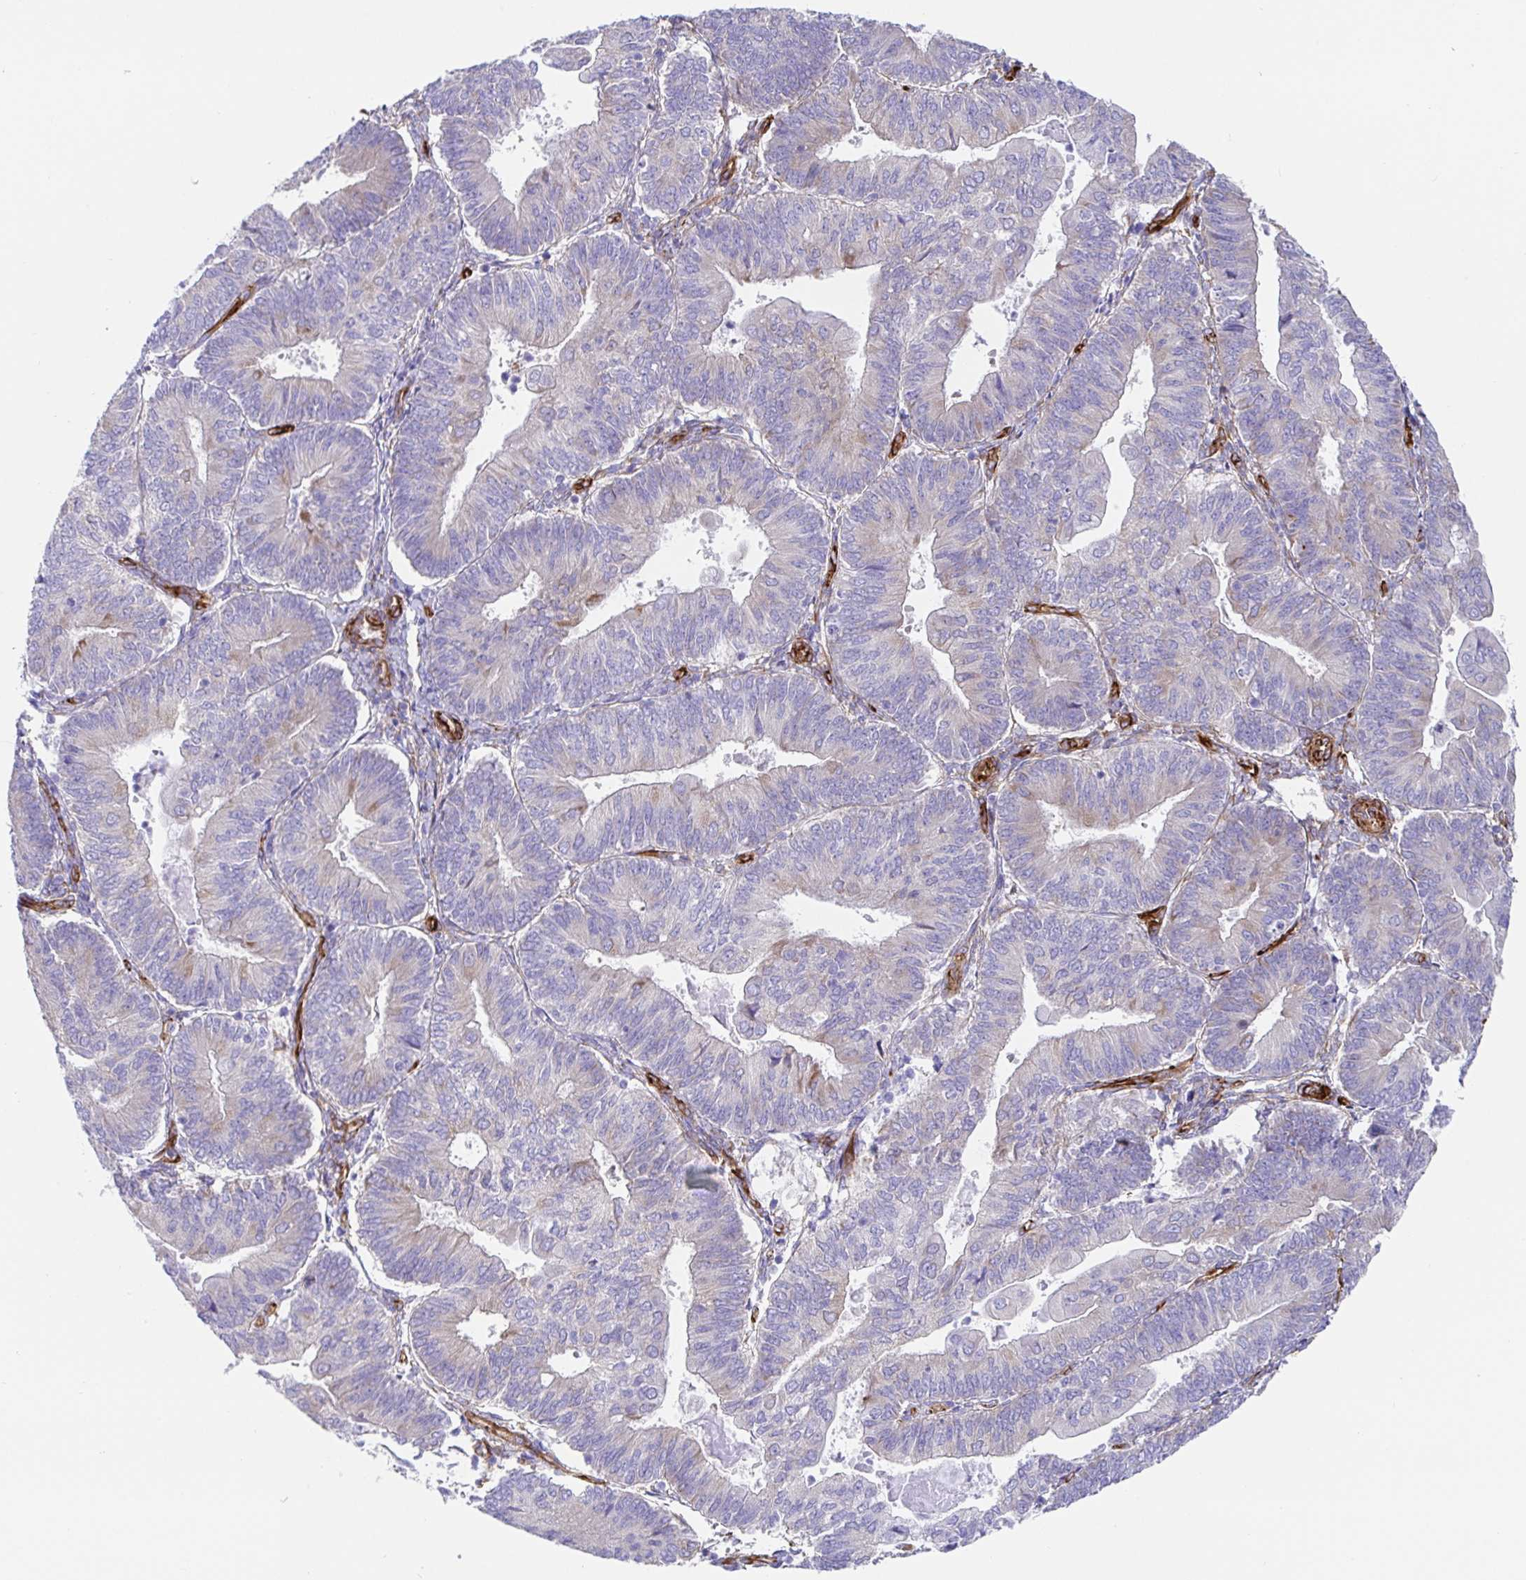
{"staining": {"intensity": "negative", "quantity": "none", "location": "none"}, "tissue": "endometrial cancer", "cell_type": "Tumor cells", "image_type": "cancer", "snomed": [{"axis": "morphology", "description": "Adenocarcinoma, NOS"}, {"axis": "topography", "description": "Endometrium"}], "caption": "High magnification brightfield microscopy of endometrial adenocarcinoma stained with DAB (3,3'-diaminobenzidine) (brown) and counterstained with hematoxylin (blue): tumor cells show no significant expression.", "gene": "DOCK1", "patient": {"sex": "female", "age": 65}}